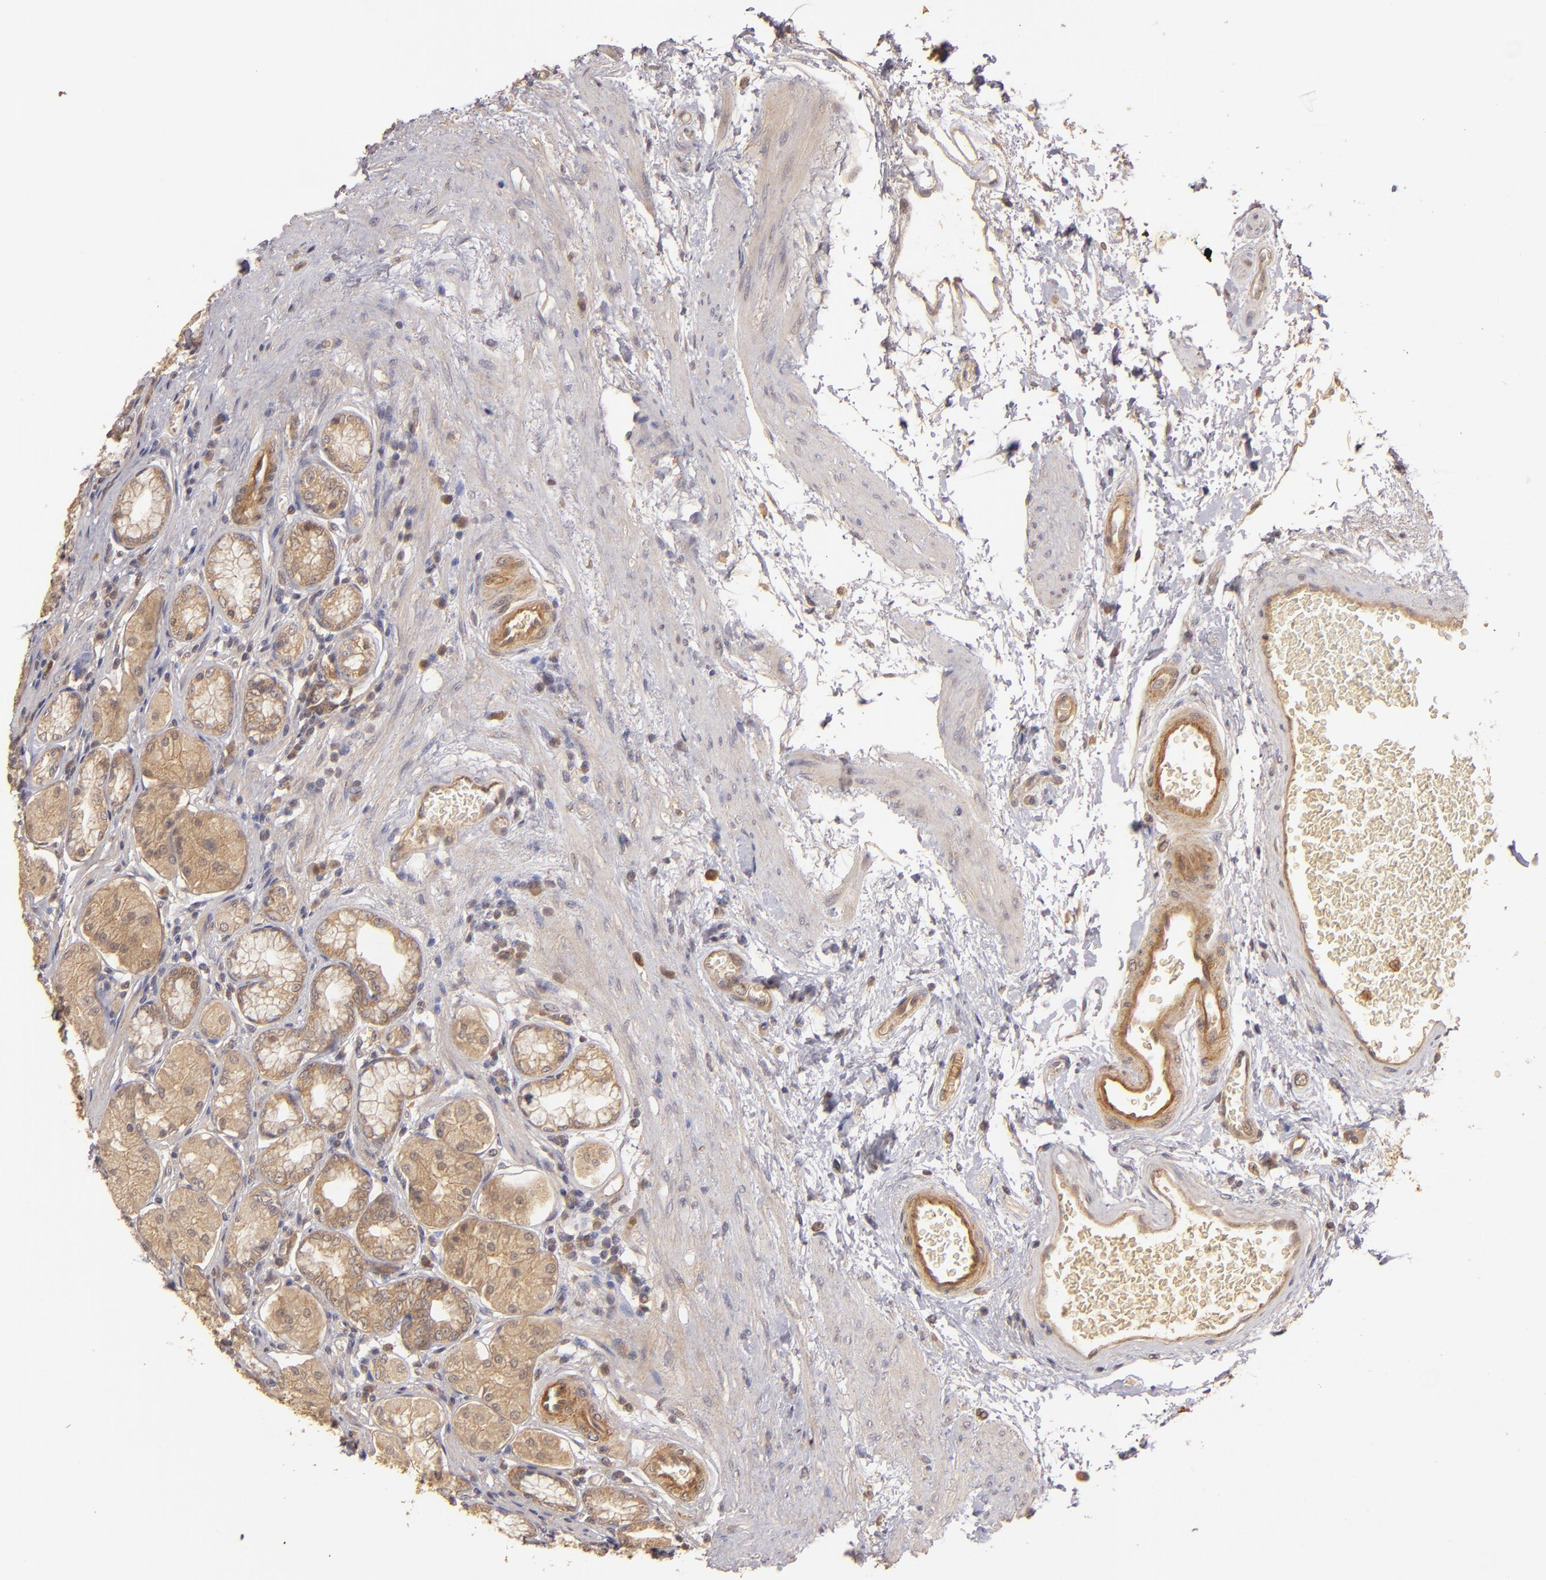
{"staining": {"intensity": "strong", "quantity": ">75%", "location": "cytoplasmic/membranous"}, "tissue": "stomach", "cell_type": "Glandular cells", "image_type": "normal", "snomed": [{"axis": "morphology", "description": "Normal tissue, NOS"}, {"axis": "topography", "description": "Stomach"}, {"axis": "topography", "description": "Stomach, lower"}], "caption": "About >75% of glandular cells in normal human stomach show strong cytoplasmic/membranous protein expression as visualized by brown immunohistochemical staining.", "gene": "PRKCD", "patient": {"sex": "male", "age": 76}}